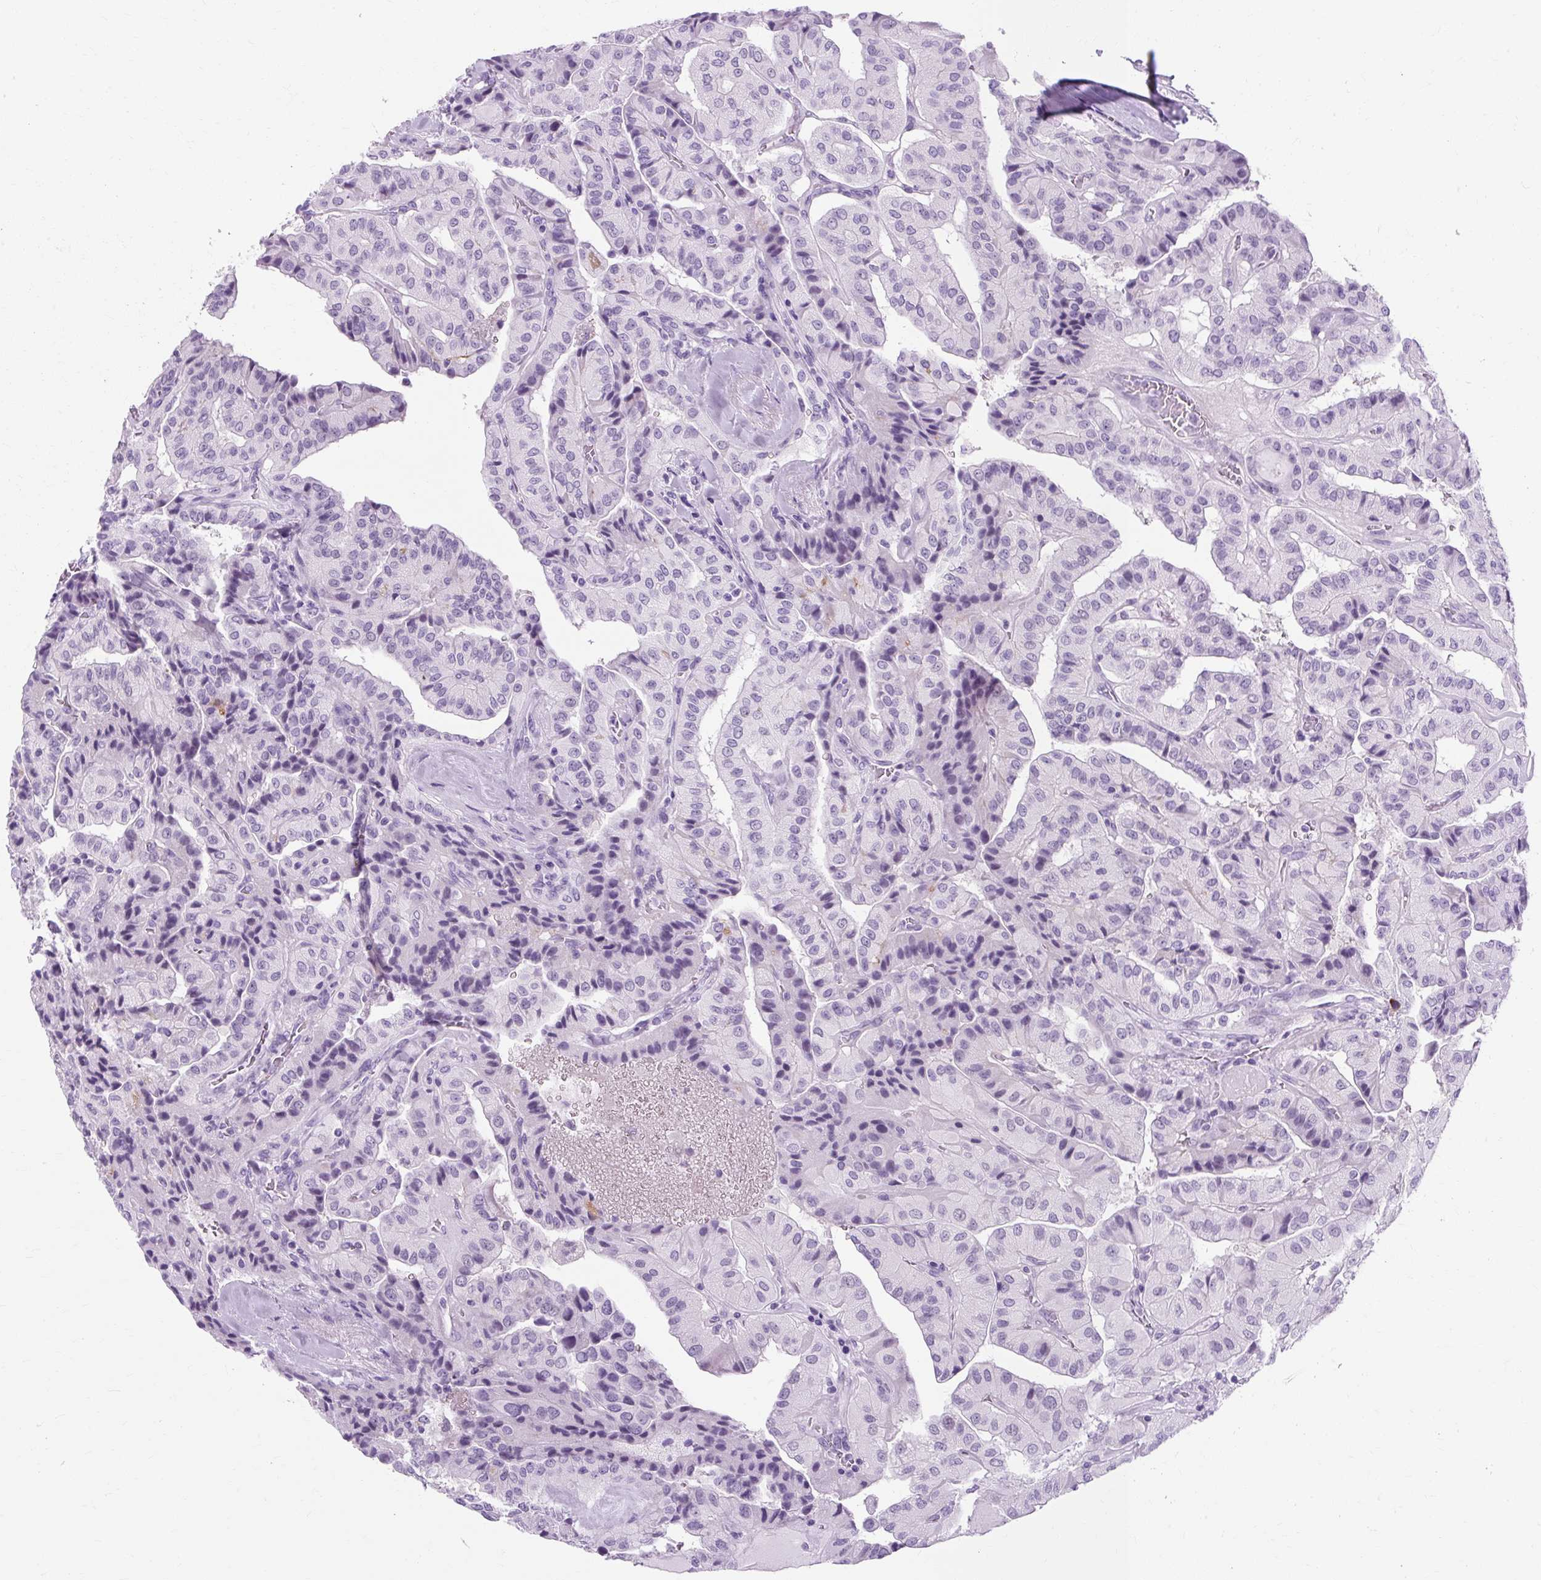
{"staining": {"intensity": "negative", "quantity": "none", "location": "none"}, "tissue": "thyroid cancer", "cell_type": "Tumor cells", "image_type": "cancer", "snomed": [{"axis": "morphology", "description": "Normal tissue, NOS"}, {"axis": "morphology", "description": "Papillary adenocarcinoma, NOS"}, {"axis": "topography", "description": "Thyroid gland"}], "caption": "Protein analysis of thyroid cancer (papillary adenocarcinoma) demonstrates no significant positivity in tumor cells. (Brightfield microscopy of DAB IHC at high magnification).", "gene": "RYBP", "patient": {"sex": "female", "age": 59}}